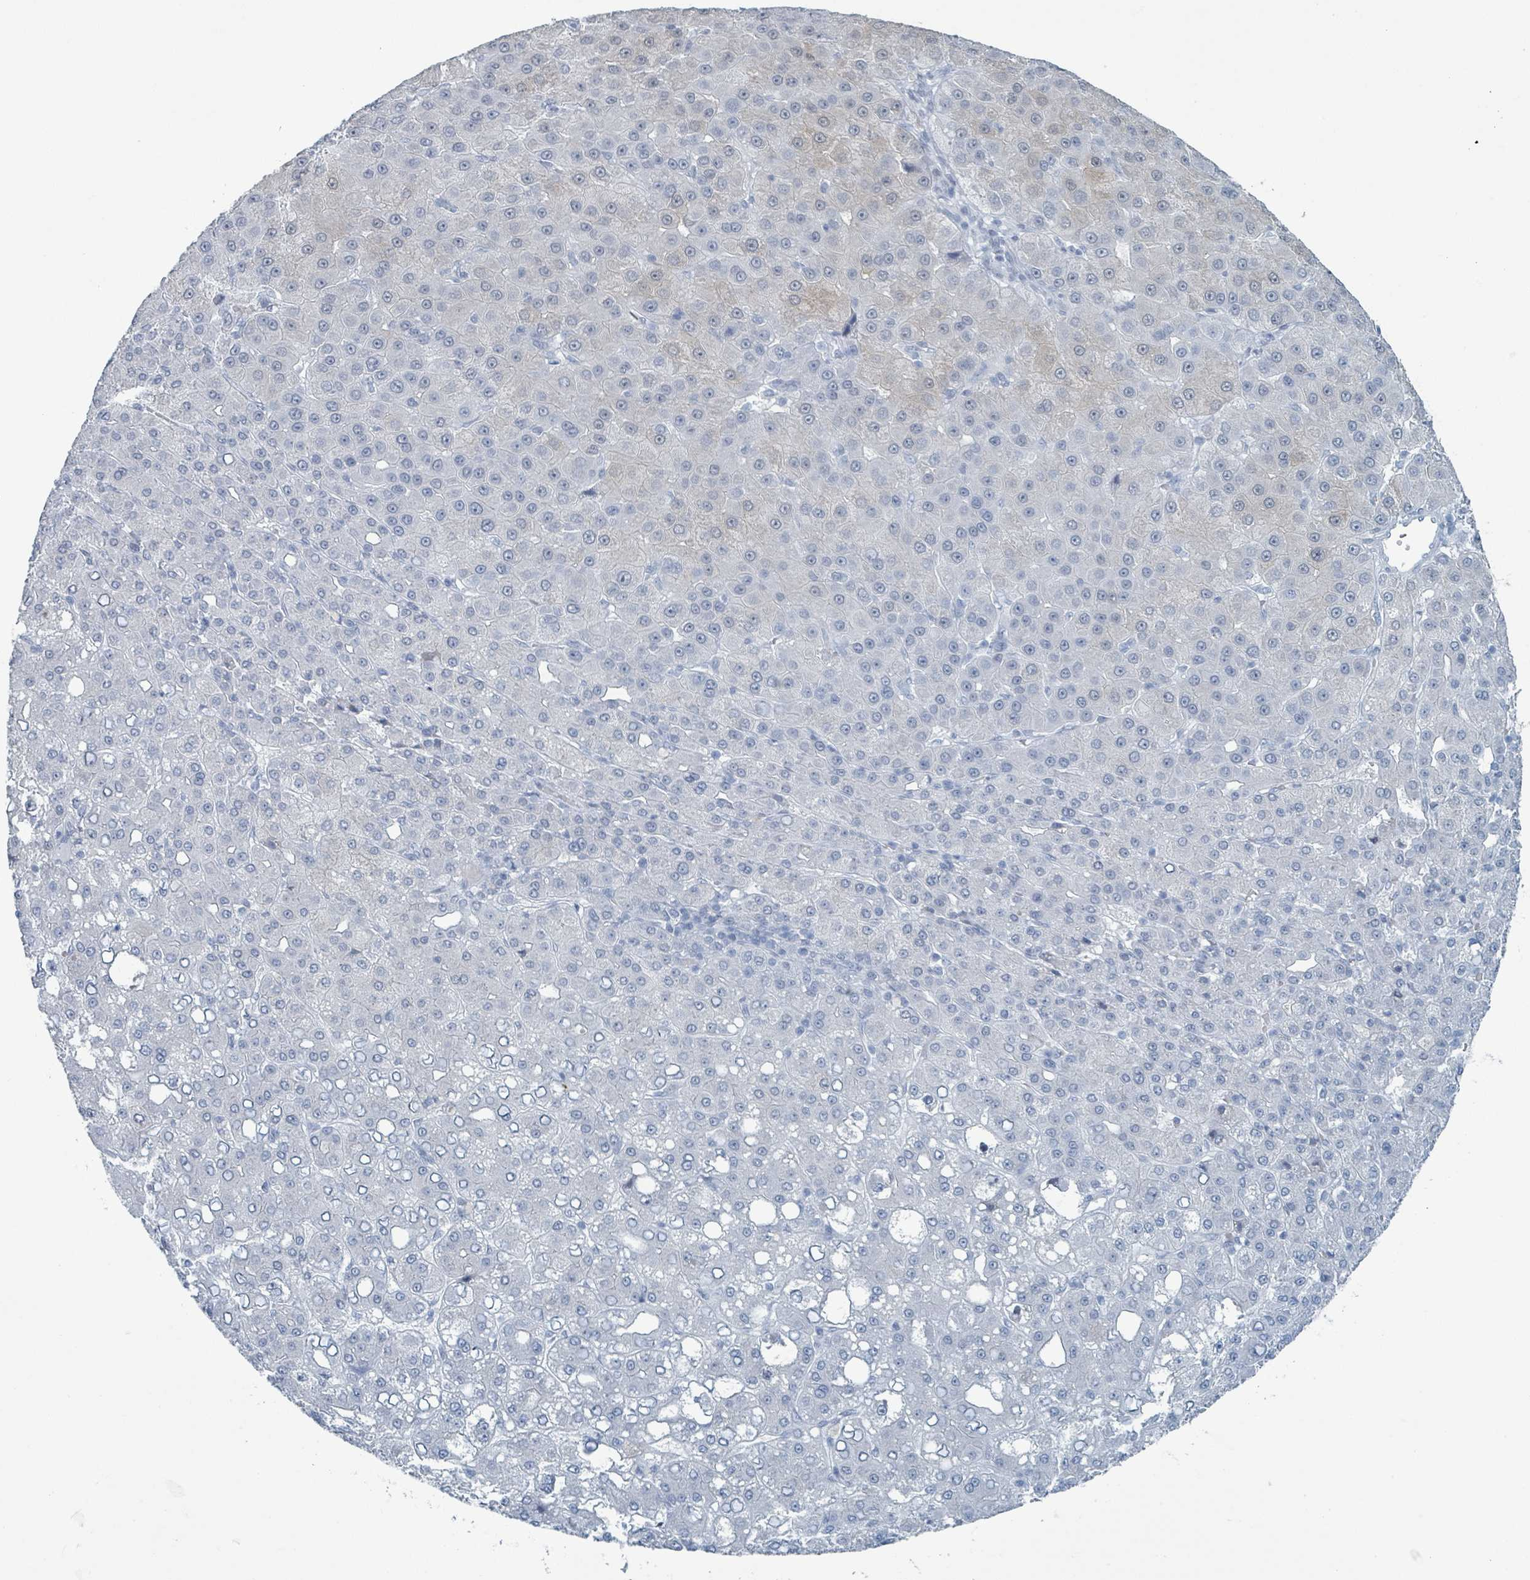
{"staining": {"intensity": "negative", "quantity": "none", "location": "none"}, "tissue": "liver cancer", "cell_type": "Tumor cells", "image_type": "cancer", "snomed": [{"axis": "morphology", "description": "Carcinoma, Hepatocellular, NOS"}, {"axis": "topography", "description": "Liver"}], "caption": "Tumor cells show no significant staining in hepatocellular carcinoma (liver).", "gene": "GPR15LG", "patient": {"sex": "male", "age": 65}}